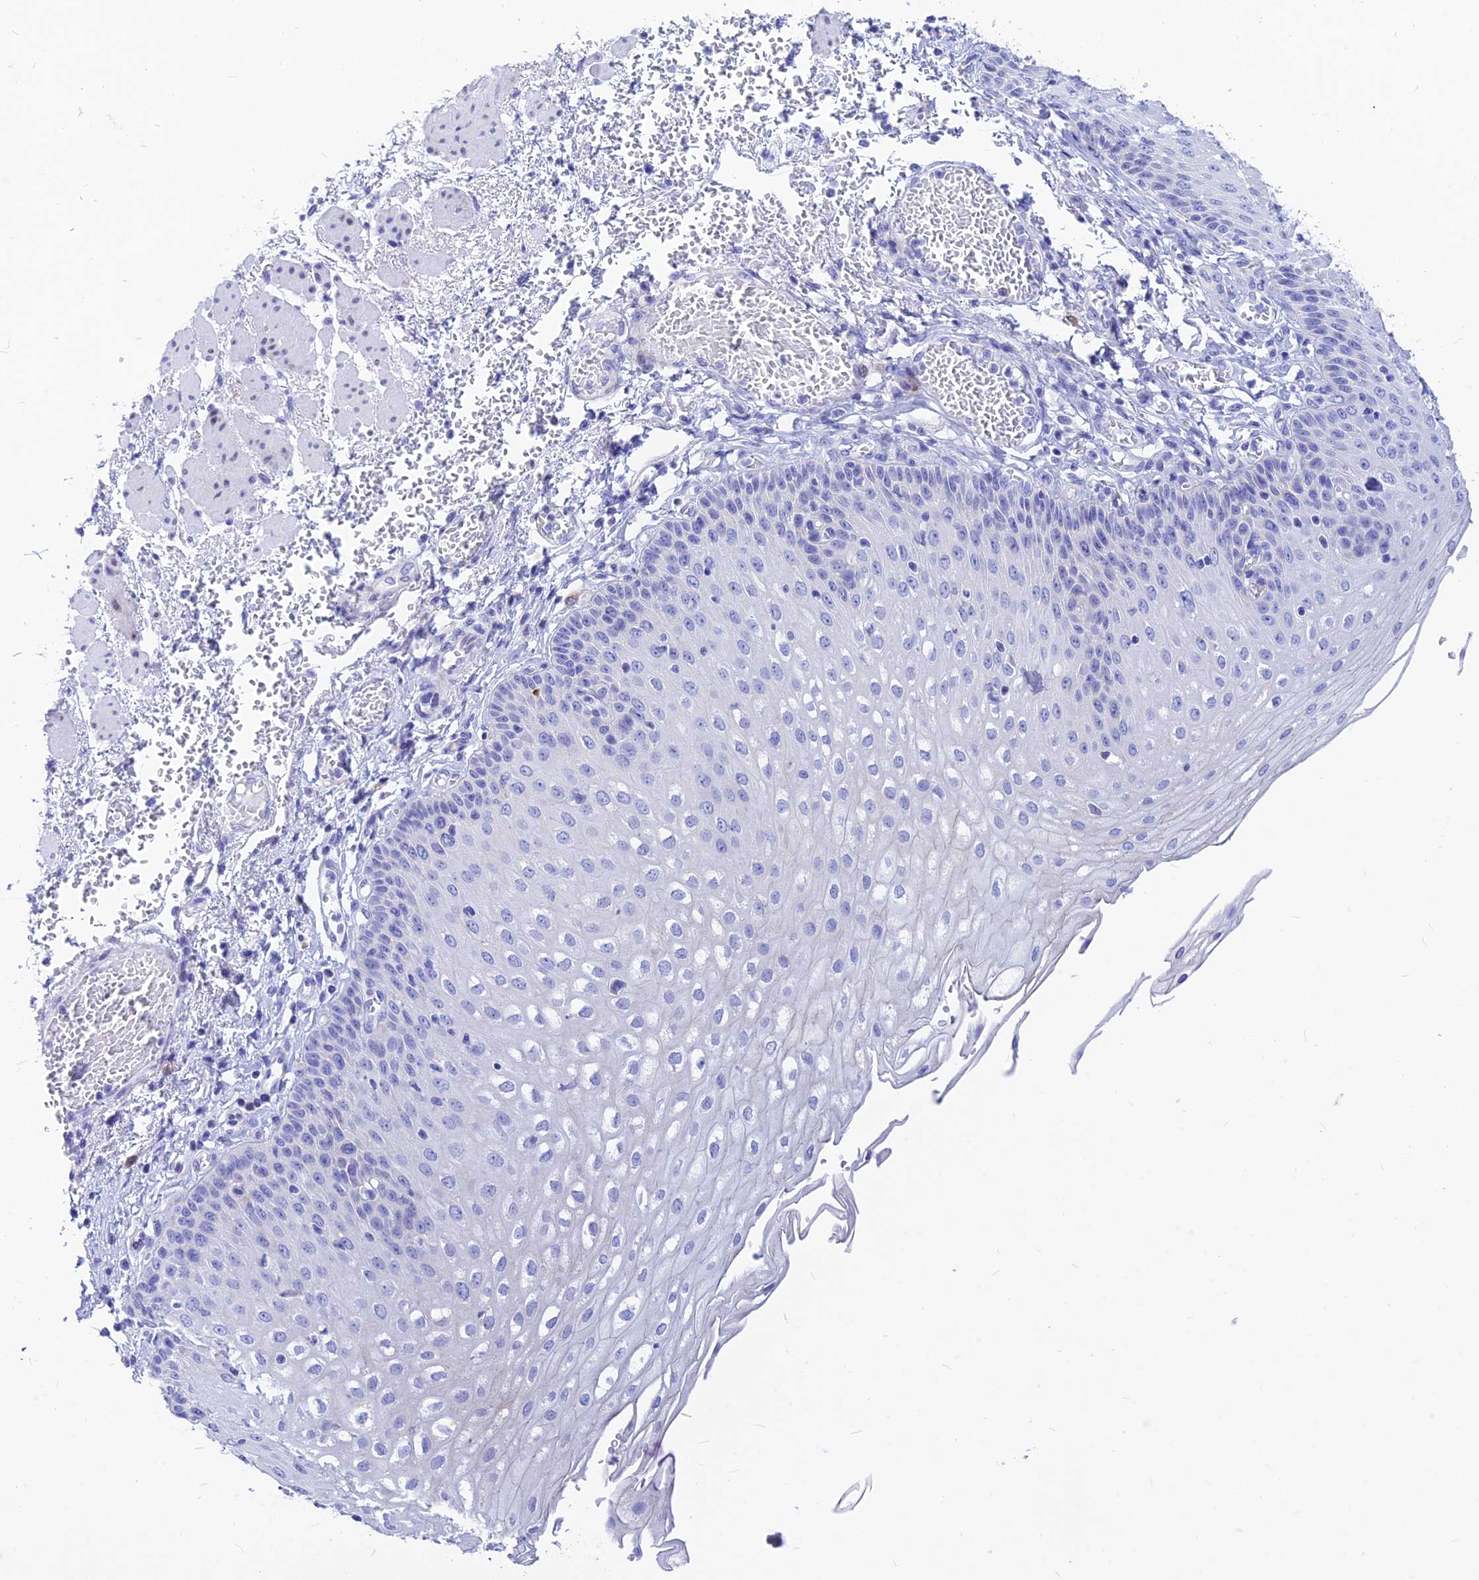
{"staining": {"intensity": "moderate", "quantity": "<25%", "location": "cytoplasmic/membranous"}, "tissue": "esophagus", "cell_type": "Squamous epithelial cells", "image_type": "normal", "snomed": [{"axis": "morphology", "description": "Normal tissue, NOS"}, {"axis": "topography", "description": "Esophagus"}], "caption": "Esophagus stained with IHC displays moderate cytoplasmic/membranous staining in approximately <25% of squamous epithelial cells.", "gene": "CNOT6", "patient": {"sex": "male", "age": 81}}